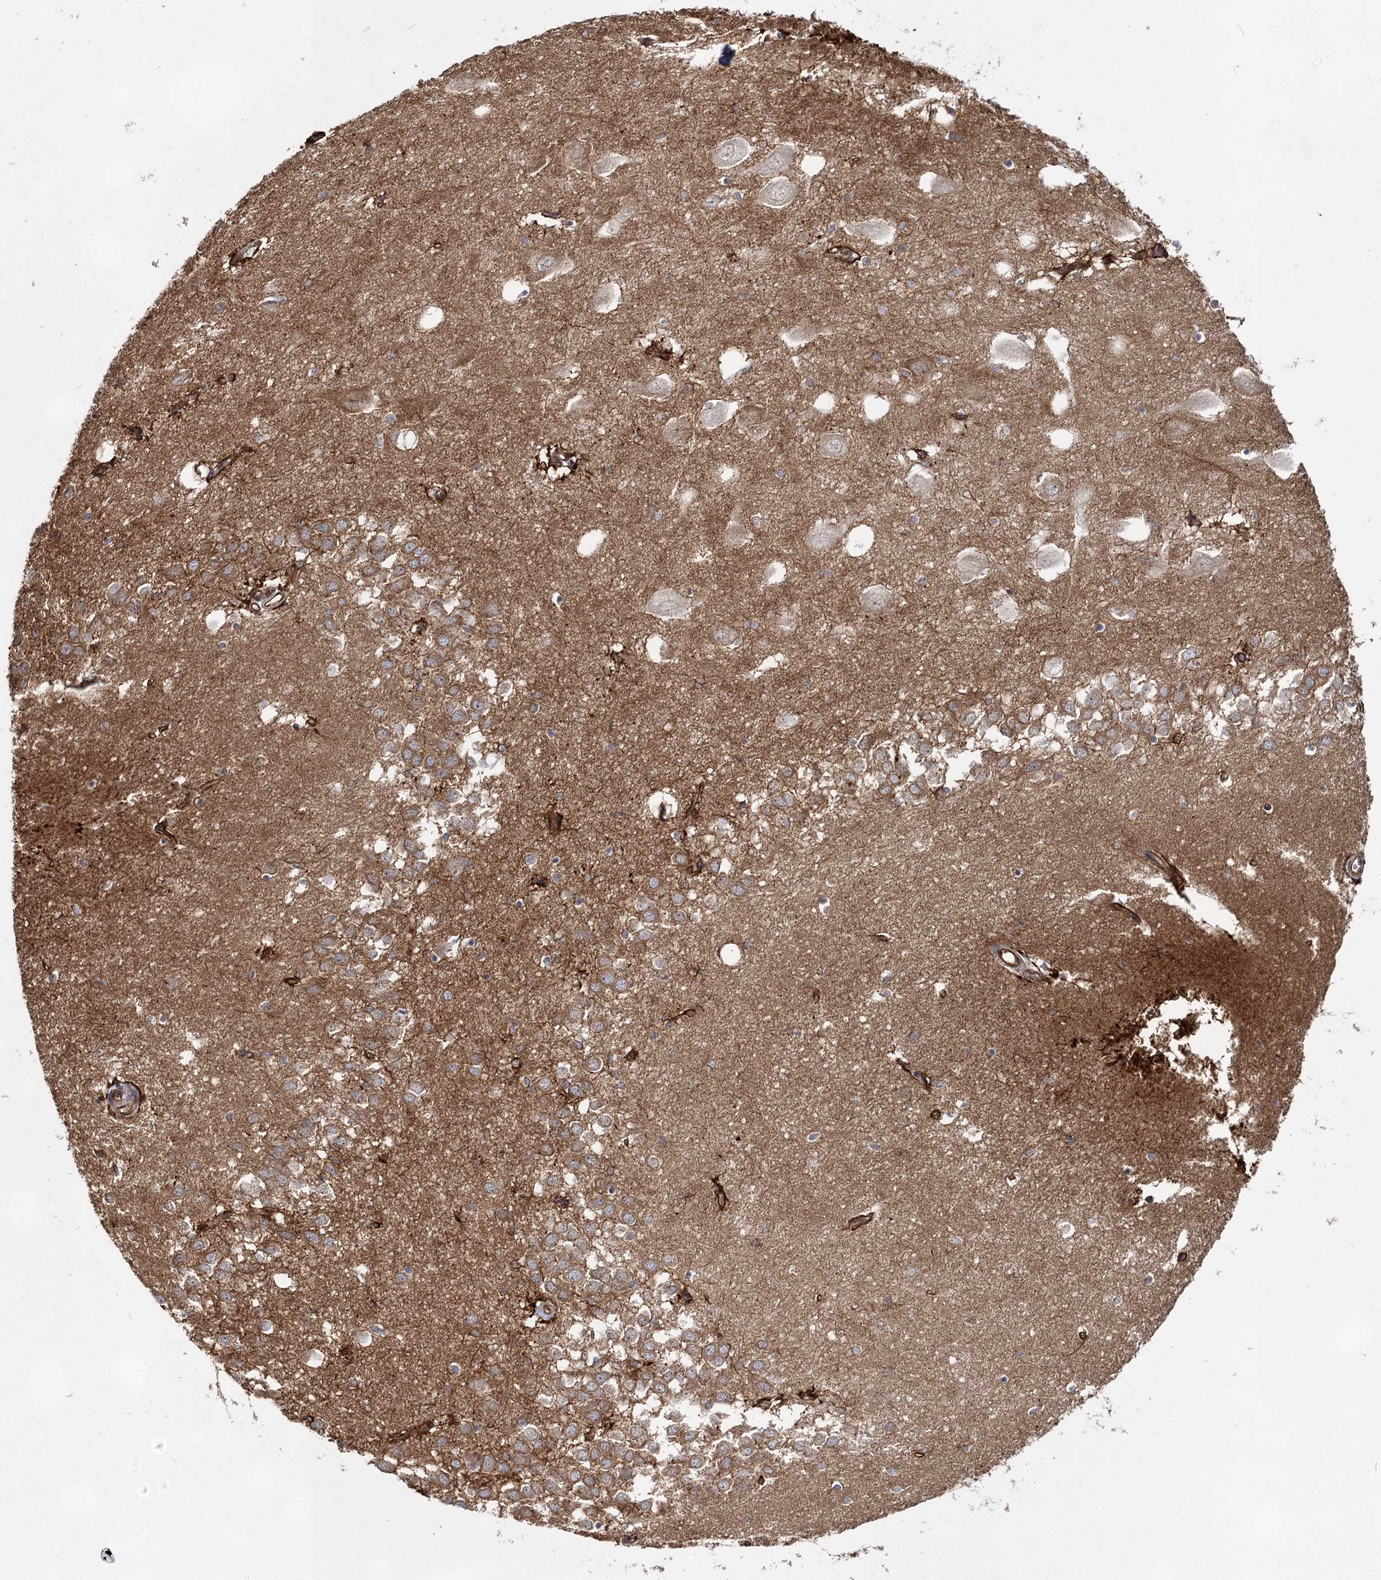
{"staining": {"intensity": "moderate", "quantity": "<25%", "location": "cytoplasmic/membranous"}, "tissue": "hippocampus", "cell_type": "Glial cells", "image_type": "normal", "snomed": [{"axis": "morphology", "description": "Normal tissue, NOS"}, {"axis": "topography", "description": "Hippocampus"}], "caption": "Immunohistochemistry (IHC) of benign human hippocampus displays low levels of moderate cytoplasmic/membranous expression in approximately <25% of glial cells.", "gene": "IQSEC1", "patient": {"sex": "female", "age": 64}}